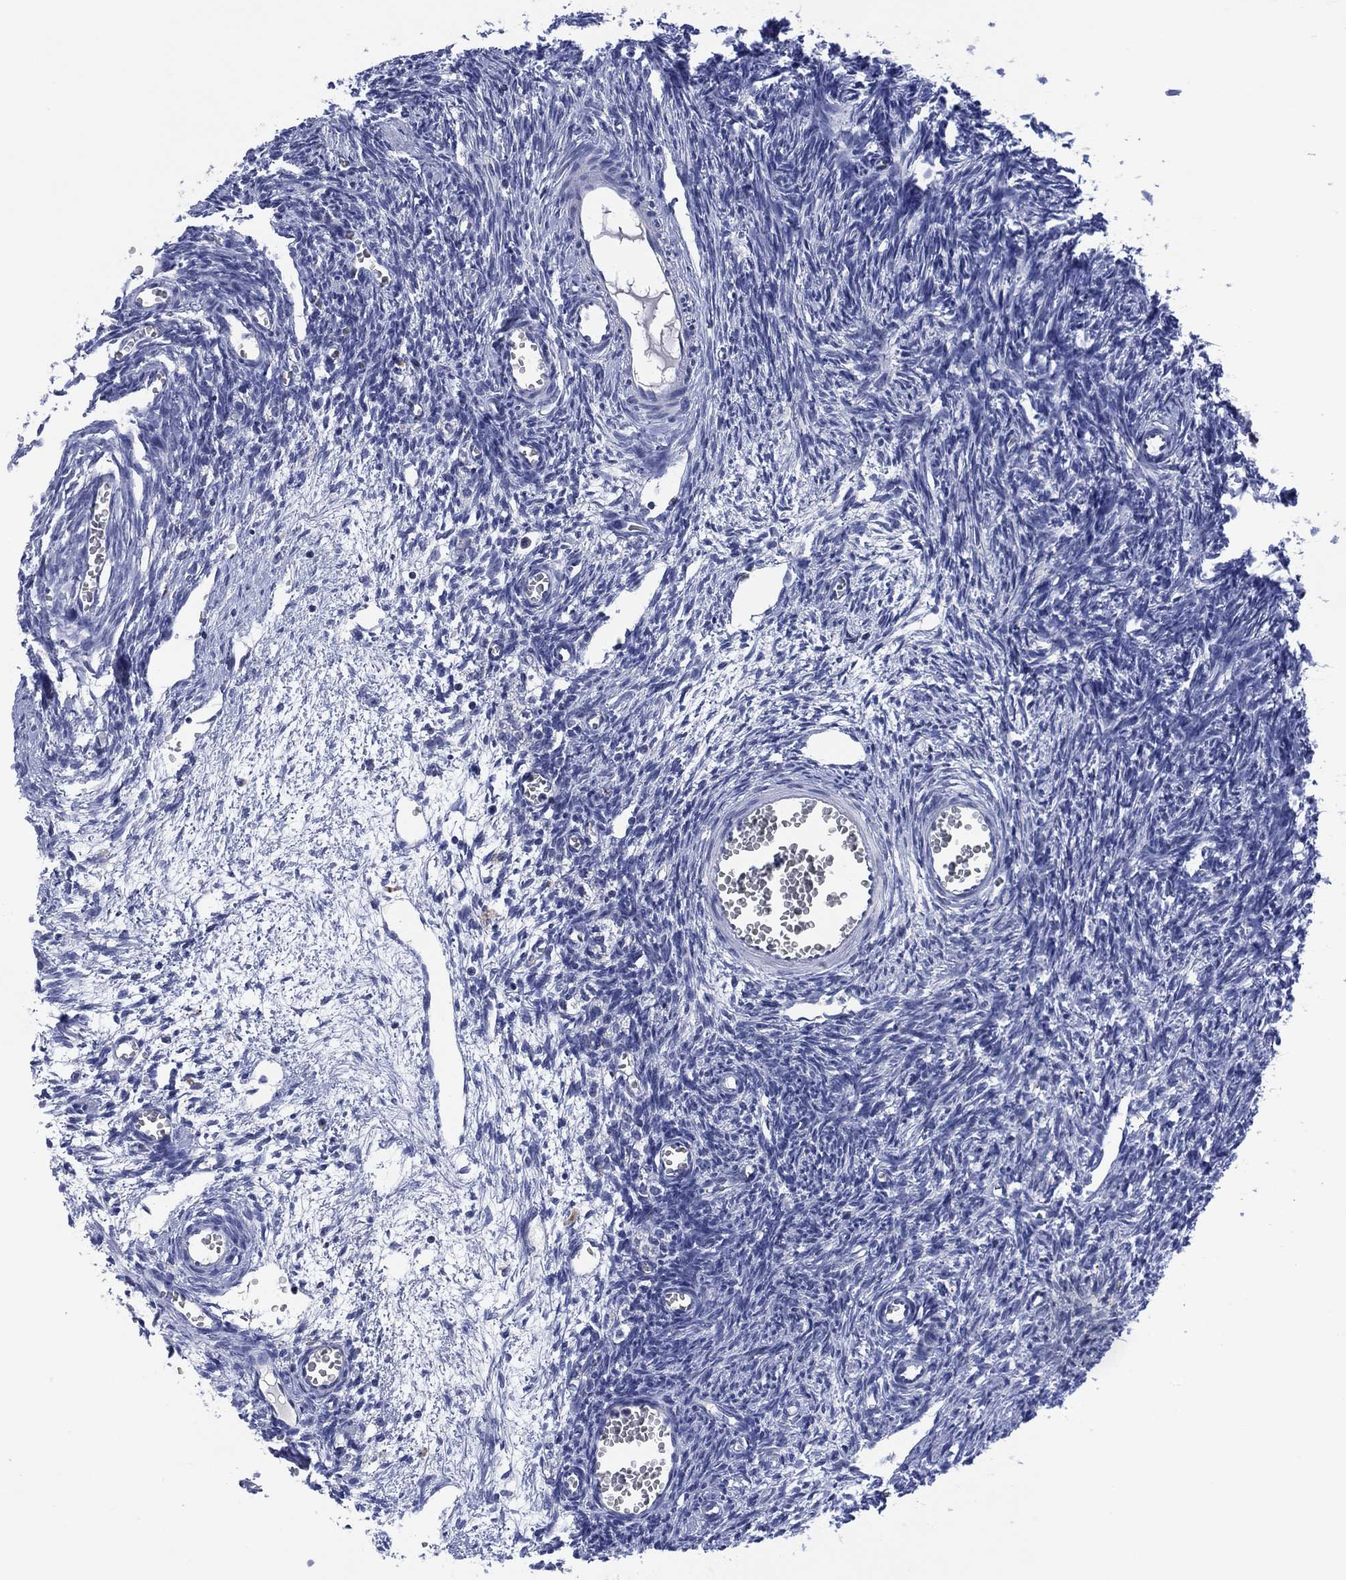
{"staining": {"intensity": "negative", "quantity": "none", "location": "none"}, "tissue": "ovary", "cell_type": "Ovarian stroma cells", "image_type": "normal", "snomed": [{"axis": "morphology", "description": "Normal tissue, NOS"}, {"axis": "topography", "description": "Ovary"}], "caption": "Photomicrograph shows no significant protein staining in ovarian stroma cells of benign ovary.", "gene": "USP26", "patient": {"sex": "female", "age": 27}}